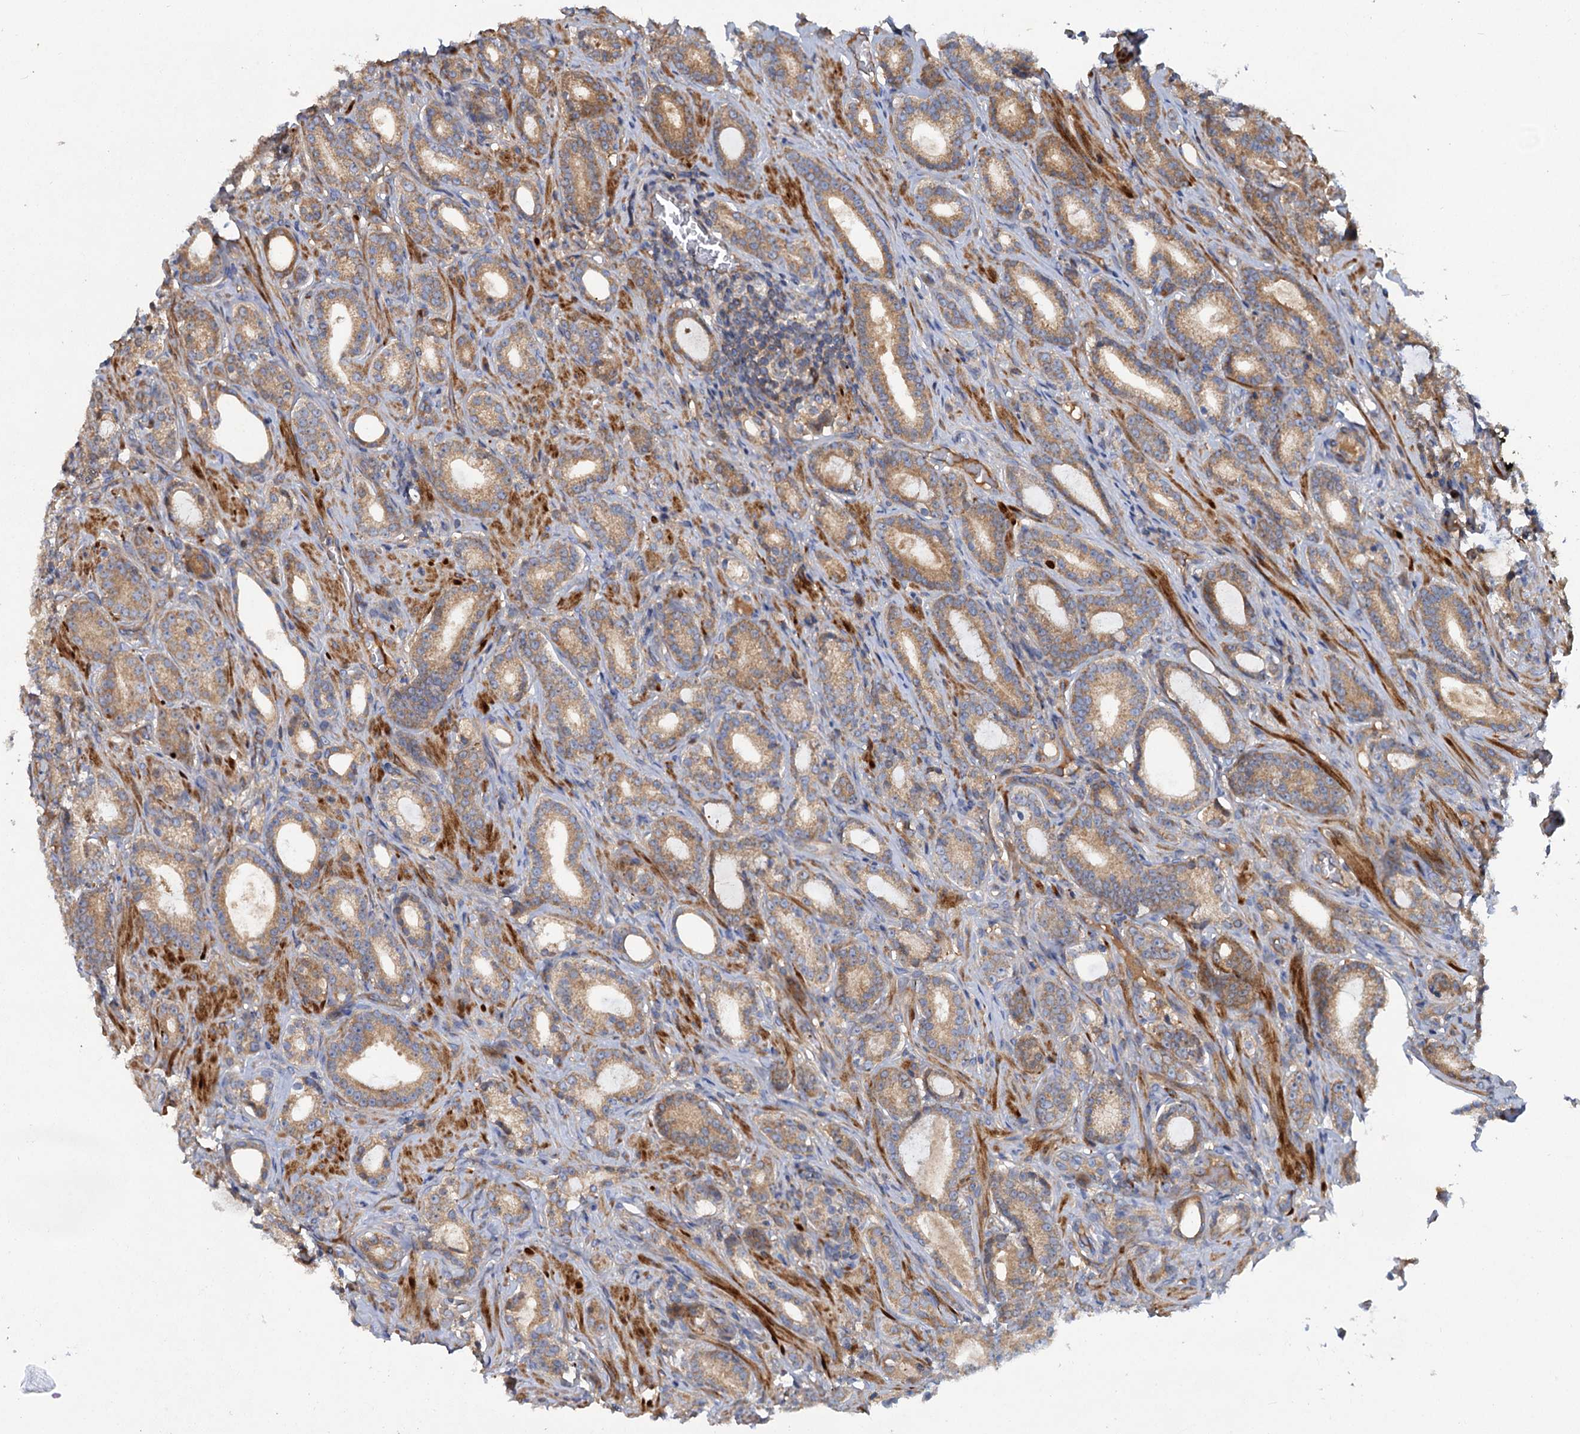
{"staining": {"intensity": "moderate", "quantity": ">75%", "location": "cytoplasmic/membranous"}, "tissue": "prostate cancer", "cell_type": "Tumor cells", "image_type": "cancer", "snomed": [{"axis": "morphology", "description": "Adenocarcinoma, Low grade"}, {"axis": "topography", "description": "Prostate"}], "caption": "High-power microscopy captured an immunohistochemistry image of prostate cancer (adenocarcinoma (low-grade)), revealing moderate cytoplasmic/membranous positivity in about >75% of tumor cells. The staining was performed using DAB to visualize the protein expression in brown, while the nuclei were stained in blue with hematoxylin (Magnification: 20x).", "gene": "ALKBH7", "patient": {"sex": "male", "age": 71}}